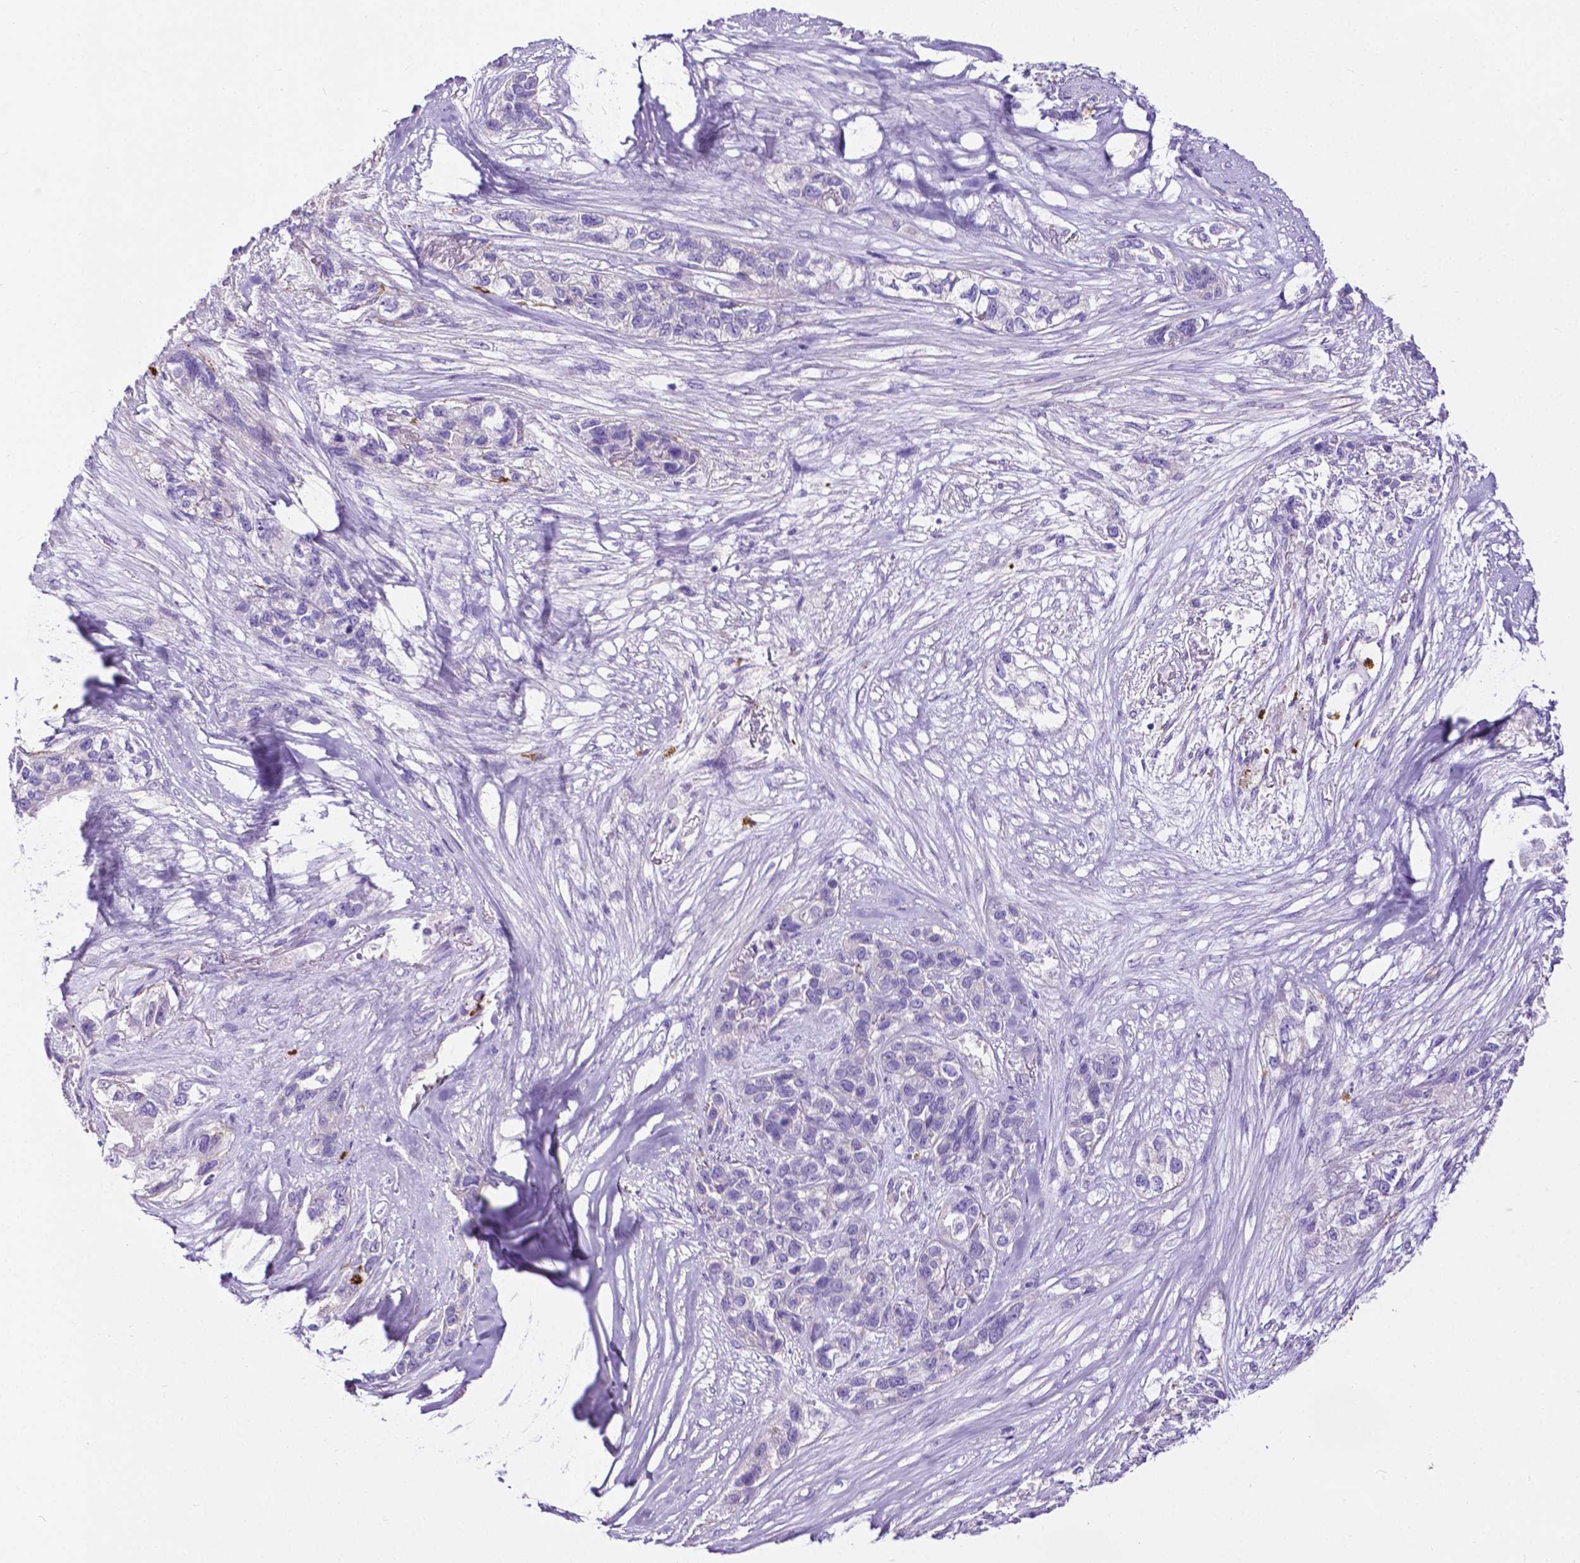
{"staining": {"intensity": "negative", "quantity": "none", "location": "none"}, "tissue": "lung cancer", "cell_type": "Tumor cells", "image_type": "cancer", "snomed": [{"axis": "morphology", "description": "Squamous cell carcinoma, NOS"}, {"axis": "topography", "description": "Lung"}], "caption": "An immunohistochemistry photomicrograph of lung cancer (squamous cell carcinoma) is shown. There is no staining in tumor cells of lung cancer (squamous cell carcinoma).", "gene": "MMP9", "patient": {"sex": "female", "age": 70}}